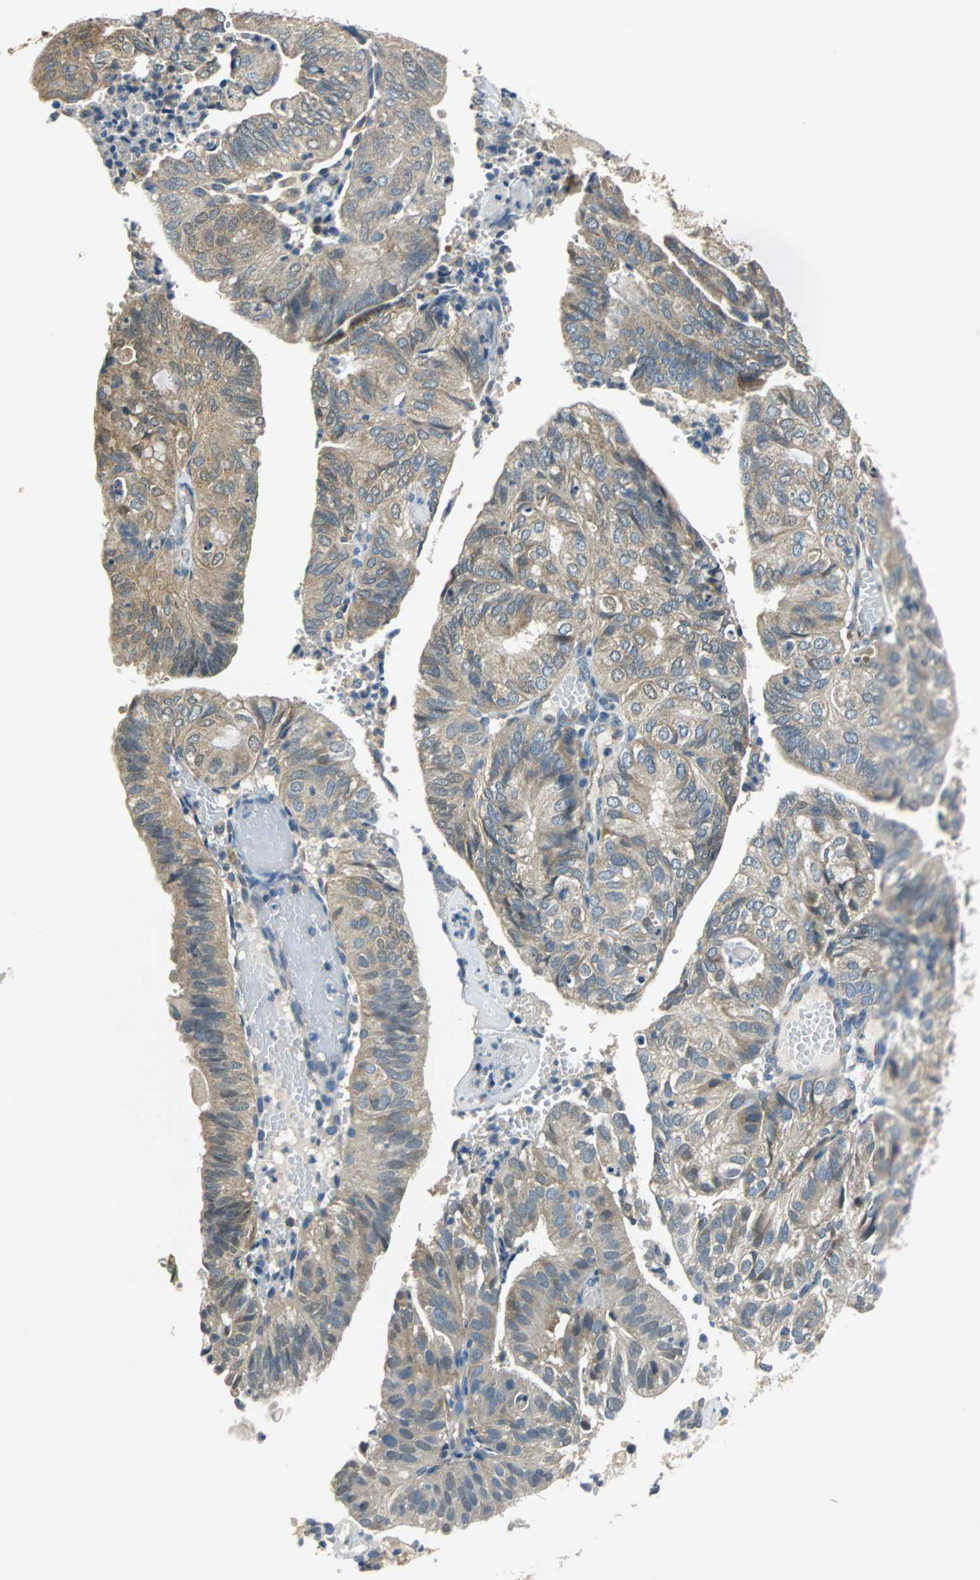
{"staining": {"intensity": "weak", "quantity": ">75%", "location": "cytoplasmic/membranous"}, "tissue": "endometrial cancer", "cell_type": "Tumor cells", "image_type": "cancer", "snomed": [{"axis": "morphology", "description": "Adenocarcinoma, NOS"}, {"axis": "topography", "description": "Uterus"}], "caption": "Protein staining reveals weak cytoplasmic/membranous staining in approximately >75% of tumor cells in adenocarcinoma (endometrial).", "gene": "CPA3", "patient": {"sex": "female", "age": 60}}